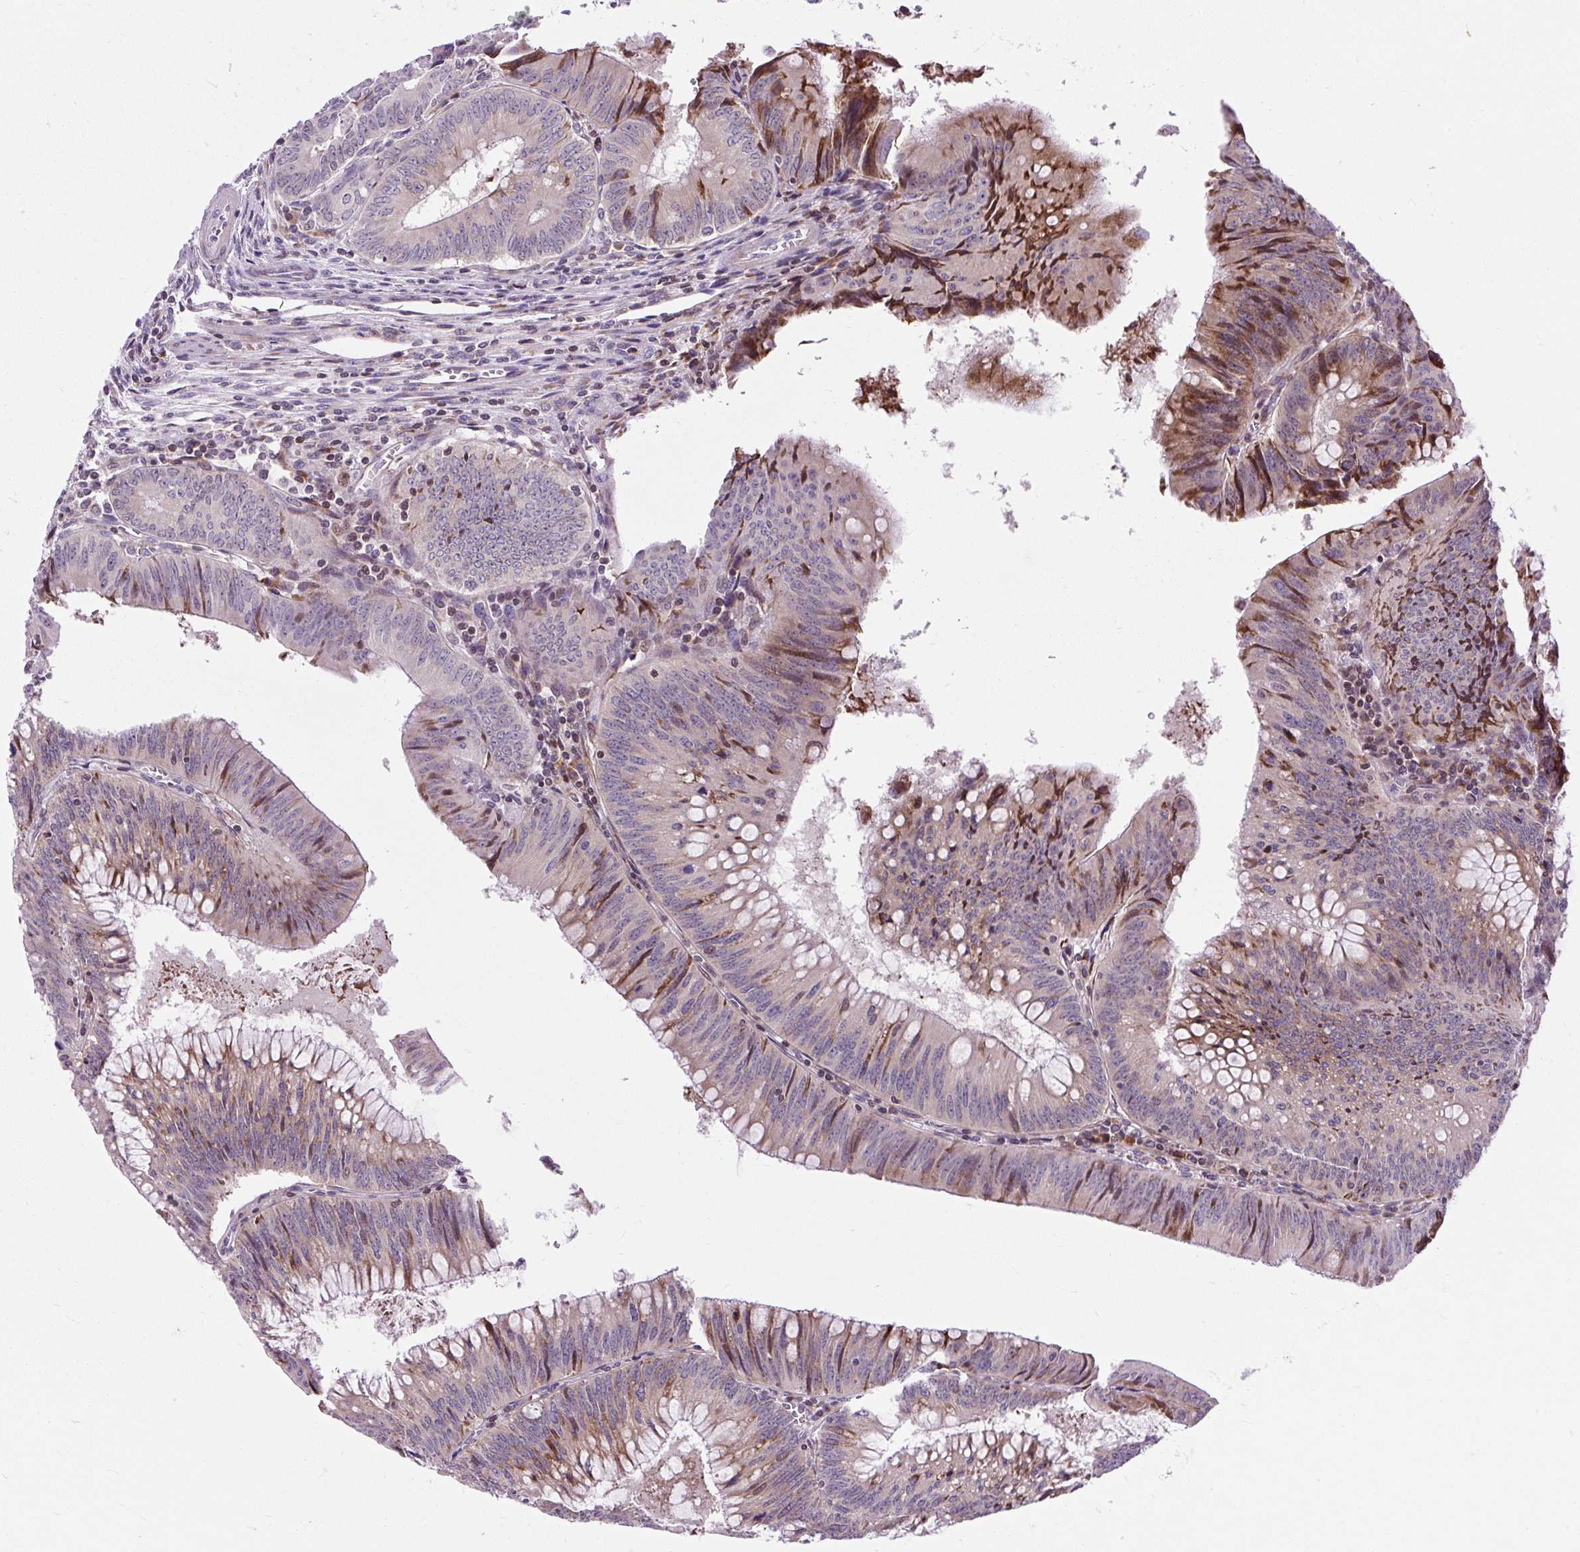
{"staining": {"intensity": "moderate", "quantity": "<25%", "location": "cytoplasmic/membranous"}, "tissue": "colorectal cancer", "cell_type": "Tumor cells", "image_type": "cancer", "snomed": [{"axis": "morphology", "description": "Adenocarcinoma, NOS"}, {"axis": "topography", "description": "Rectum"}], "caption": "Protein analysis of colorectal cancer (adenocarcinoma) tissue reveals moderate cytoplasmic/membranous positivity in about <25% of tumor cells.", "gene": "CISD3", "patient": {"sex": "female", "age": 72}}